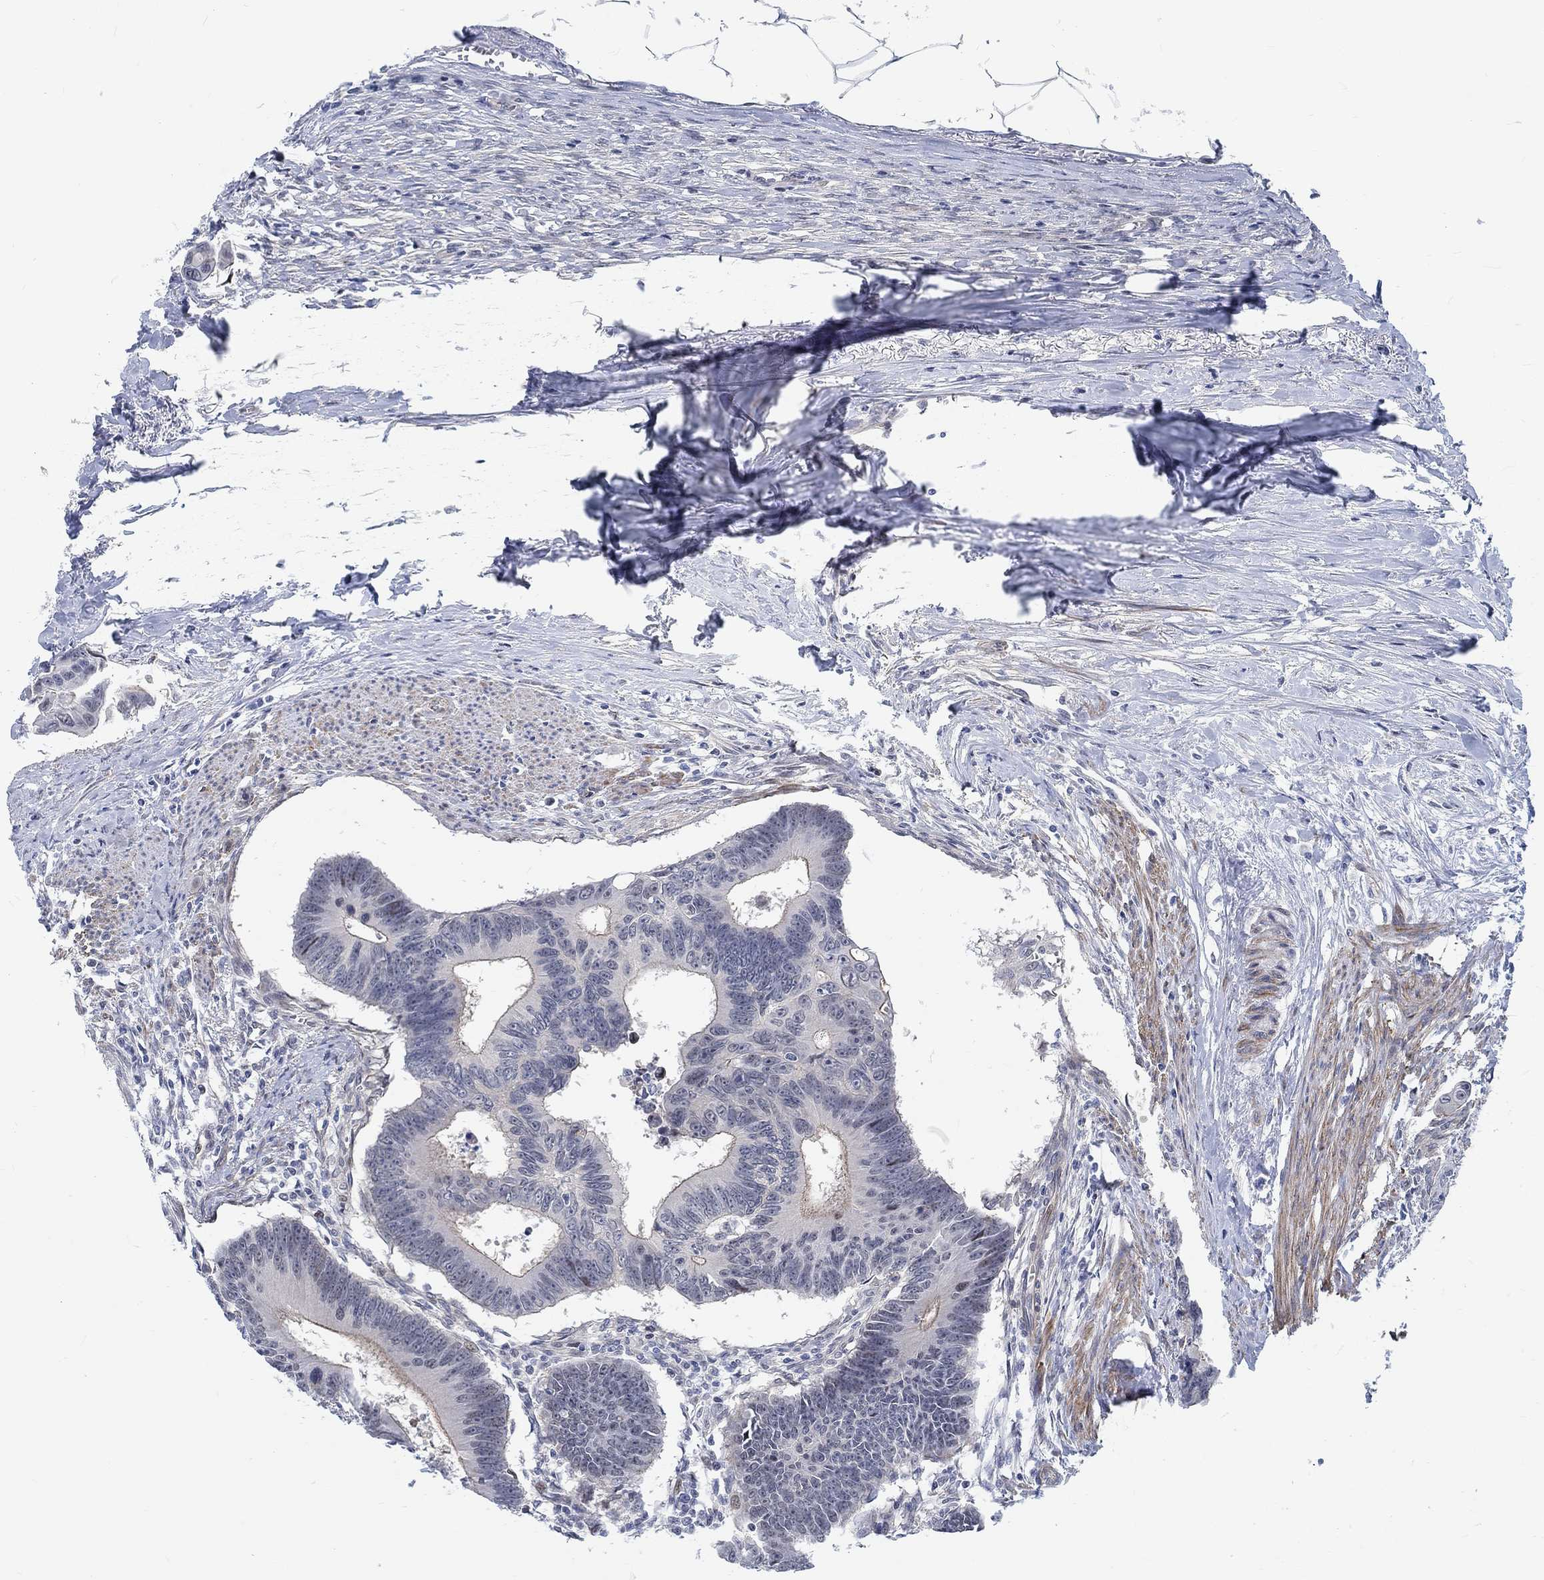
{"staining": {"intensity": "negative", "quantity": "none", "location": "none"}, "tissue": "colorectal cancer", "cell_type": "Tumor cells", "image_type": "cancer", "snomed": [{"axis": "morphology", "description": "Adenocarcinoma, NOS"}, {"axis": "topography", "description": "Colon"}], "caption": "Adenocarcinoma (colorectal) was stained to show a protein in brown. There is no significant positivity in tumor cells.", "gene": "KCNH8", "patient": {"sex": "male", "age": 70}}